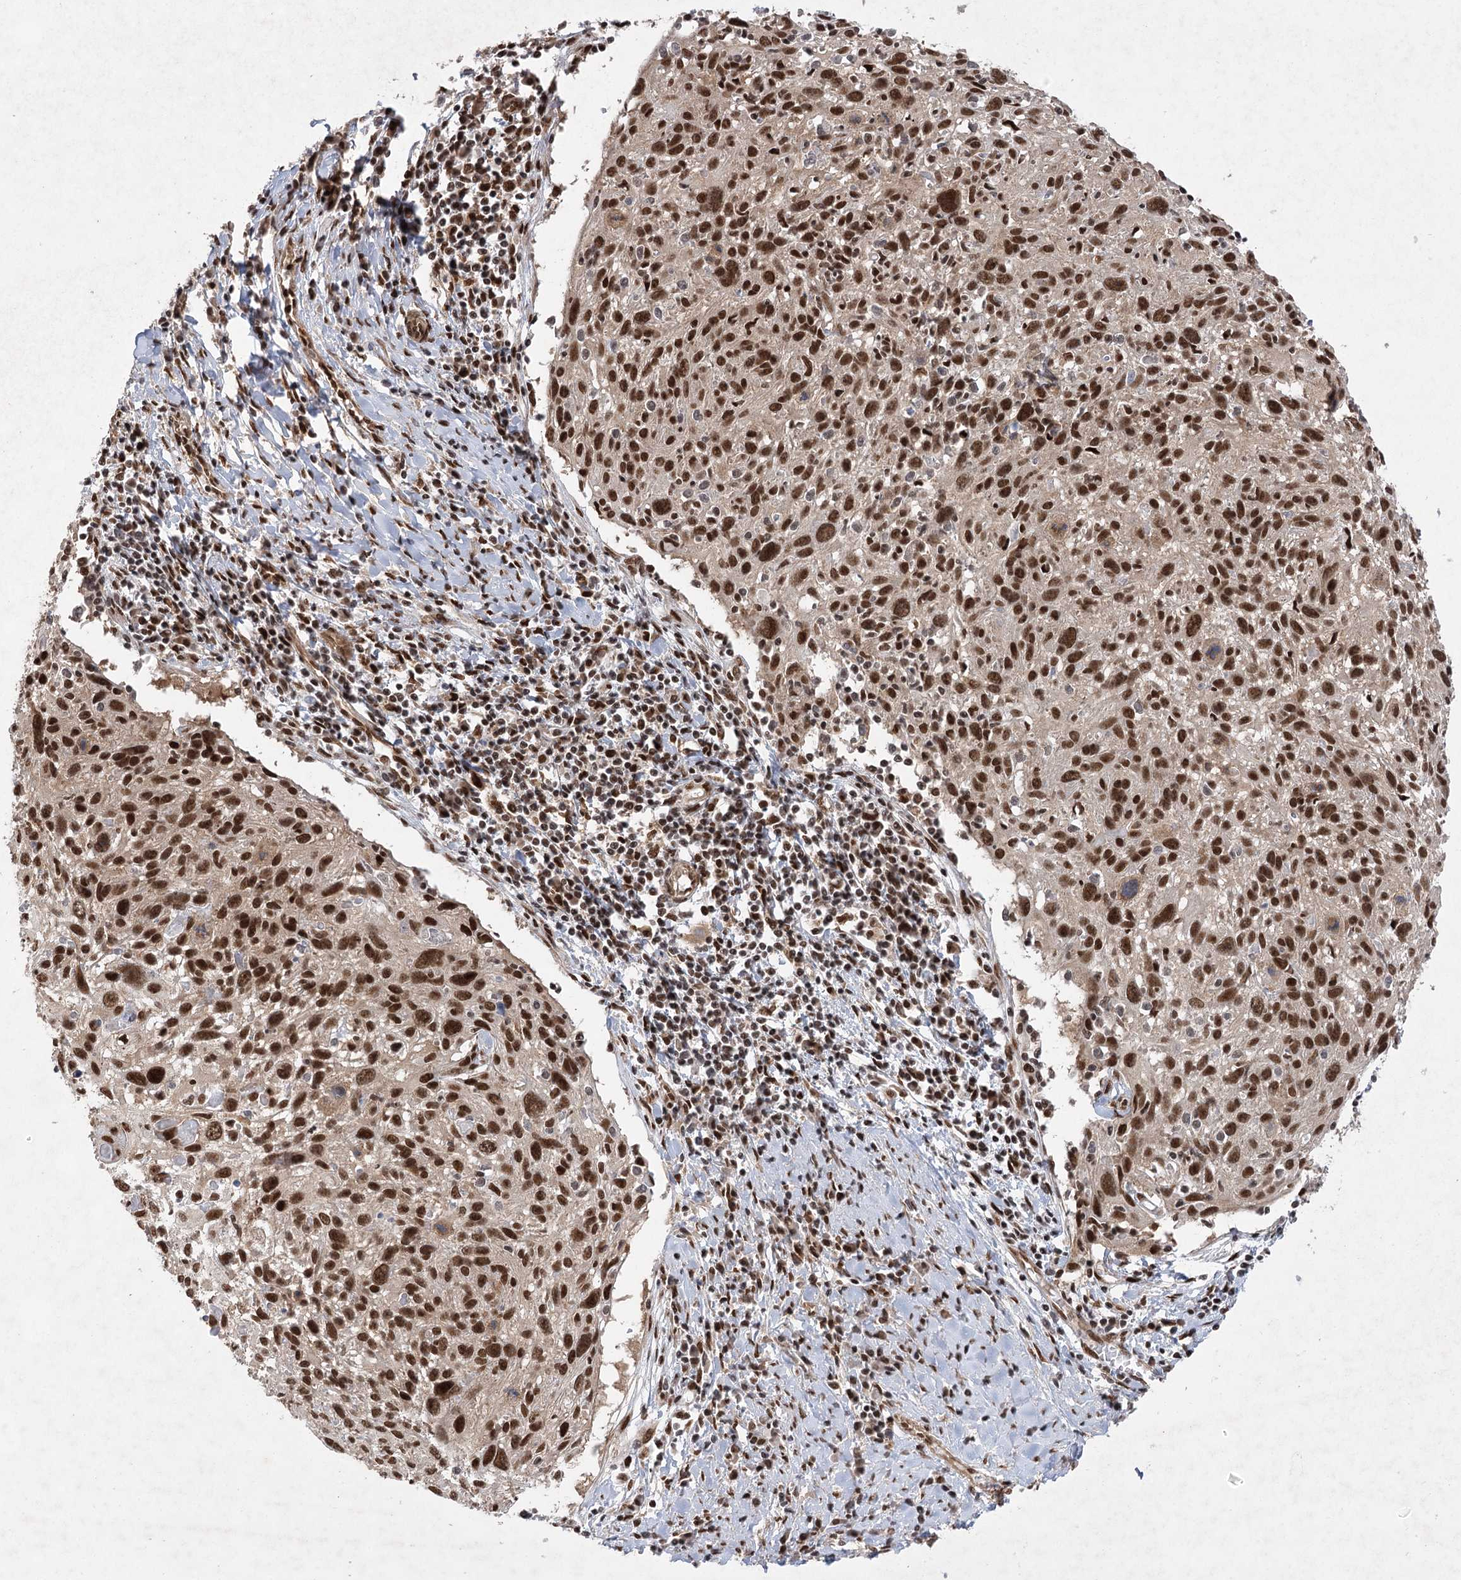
{"staining": {"intensity": "strong", "quantity": ">75%", "location": "nuclear"}, "tissue": "cervical cancer", "cell_type": "Tumor cells", "image_type": "cancer", "snomed": [{"axis": "morphology", "description": "Squamous cell carcinoma, NOS"}, {"axis": "topography", "description": "Cervix"}], "caption": "Approximately >75% of tumor cells in human cervical cancer (squamous cell carcinoma) exhibit strong nuclear protein positivity as visualized by brown immunohistochemical staining.", "gene": "ZCCHC8", "patient": {"sex": "female", "age": 51}}